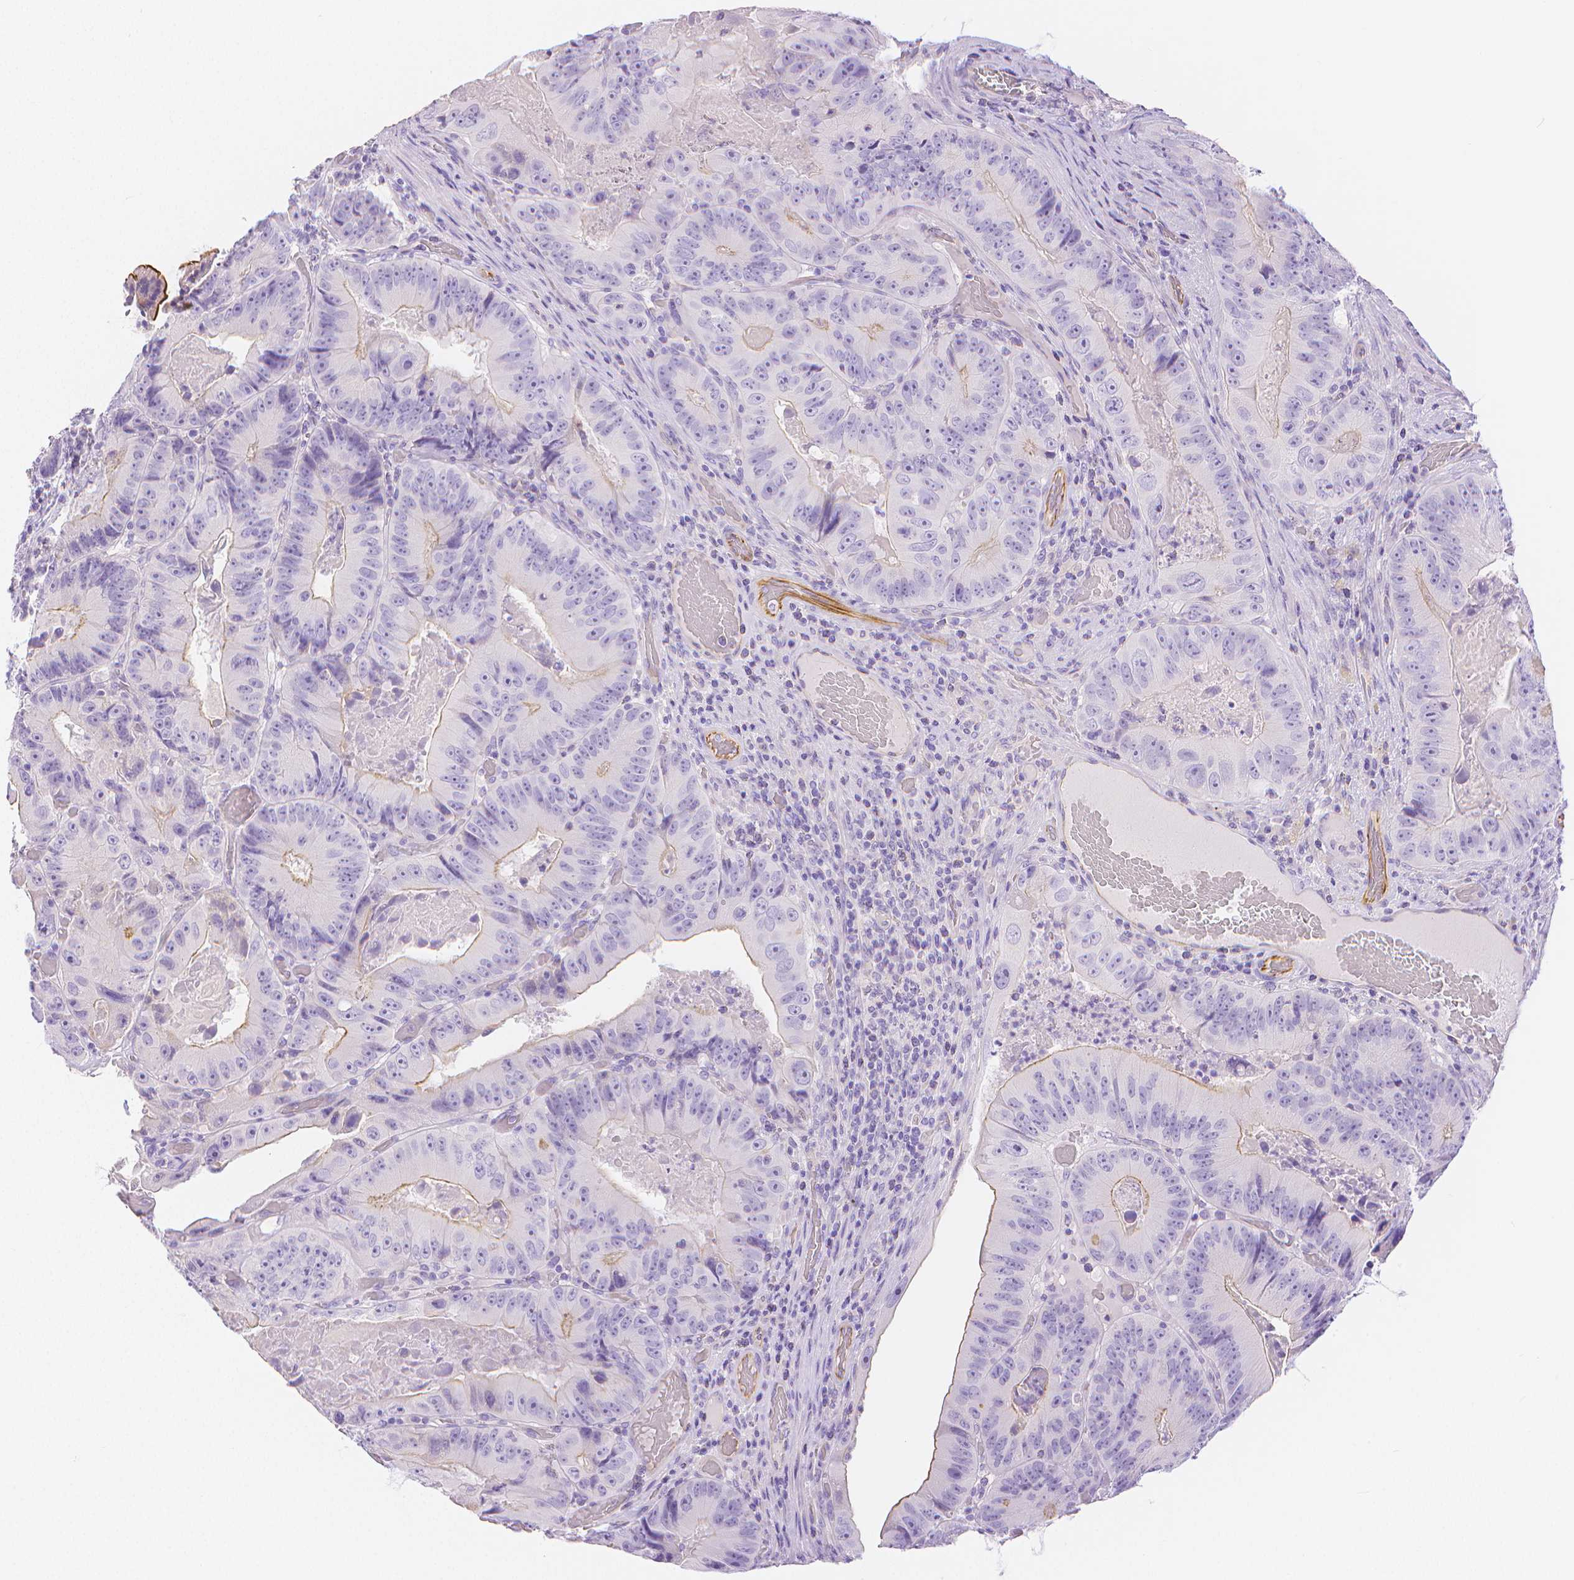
{"staining": {"intensity": "weak", "quantity": "<25%", "location": "cytoplasmic/membranous"}, "tissue": "colorectal cancer", "cell_type": "Tumor cells", "image_type": "cancer", "snomed": [{"axis": "morphology", "description": "Adenocarcinoma, NOS"}, {"axis": "topography", "description": "Colon"}], "caption": "Protein analysis of colorectal cancer reveals no significant expression in tumor cells.", "gene": "SLC27A5", "patient": {"sex": "female", "age": 86}}